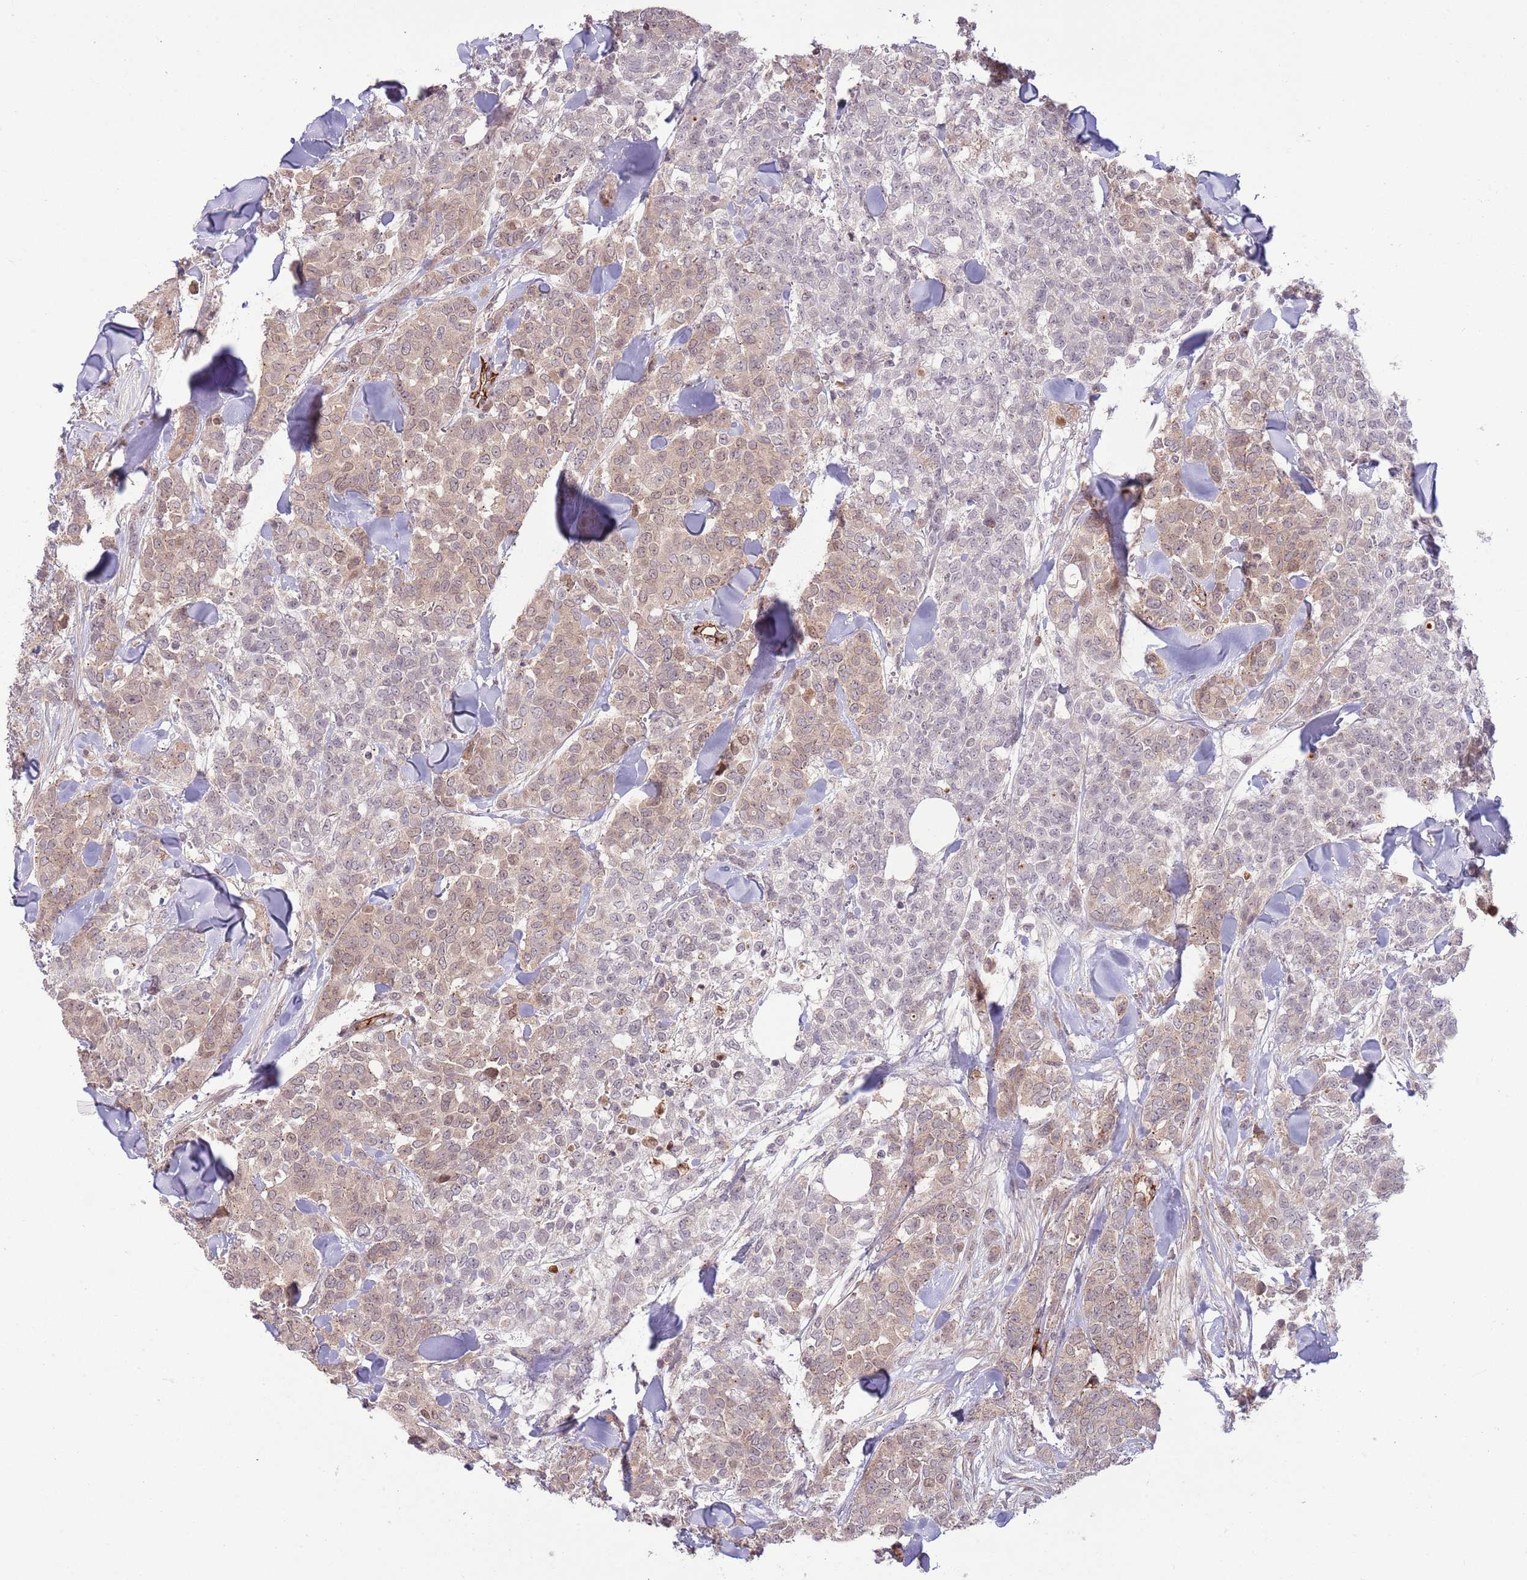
{"staining": {"intensity": "moderate", "quantity": "25%-75%", "location": "cytoplasmic/membranous,nuclear"}, "tissue": "breast cancer", "cell_type": "Tumor cells", "image_type": "cancer", "snomed": [{"axis": "morphology", "description": "Lobular carcinoma"}, {"axis": "topography", "description": "Breast"}], "caption": "IHC staining of breast cancer, which displays medium levels of moderate cytoplasmic/membranous and nuclear staining in about 25%-75% of tumor cells indicating moderate cytoplasmic/membranous and nuclear protein staining. The staining was performed using DAB (brown) for protein detection and nuclei were counterstained in hematoxylin (blue).", "gene": "DPP10", "patient": {"sex": "female", "age": 91}}